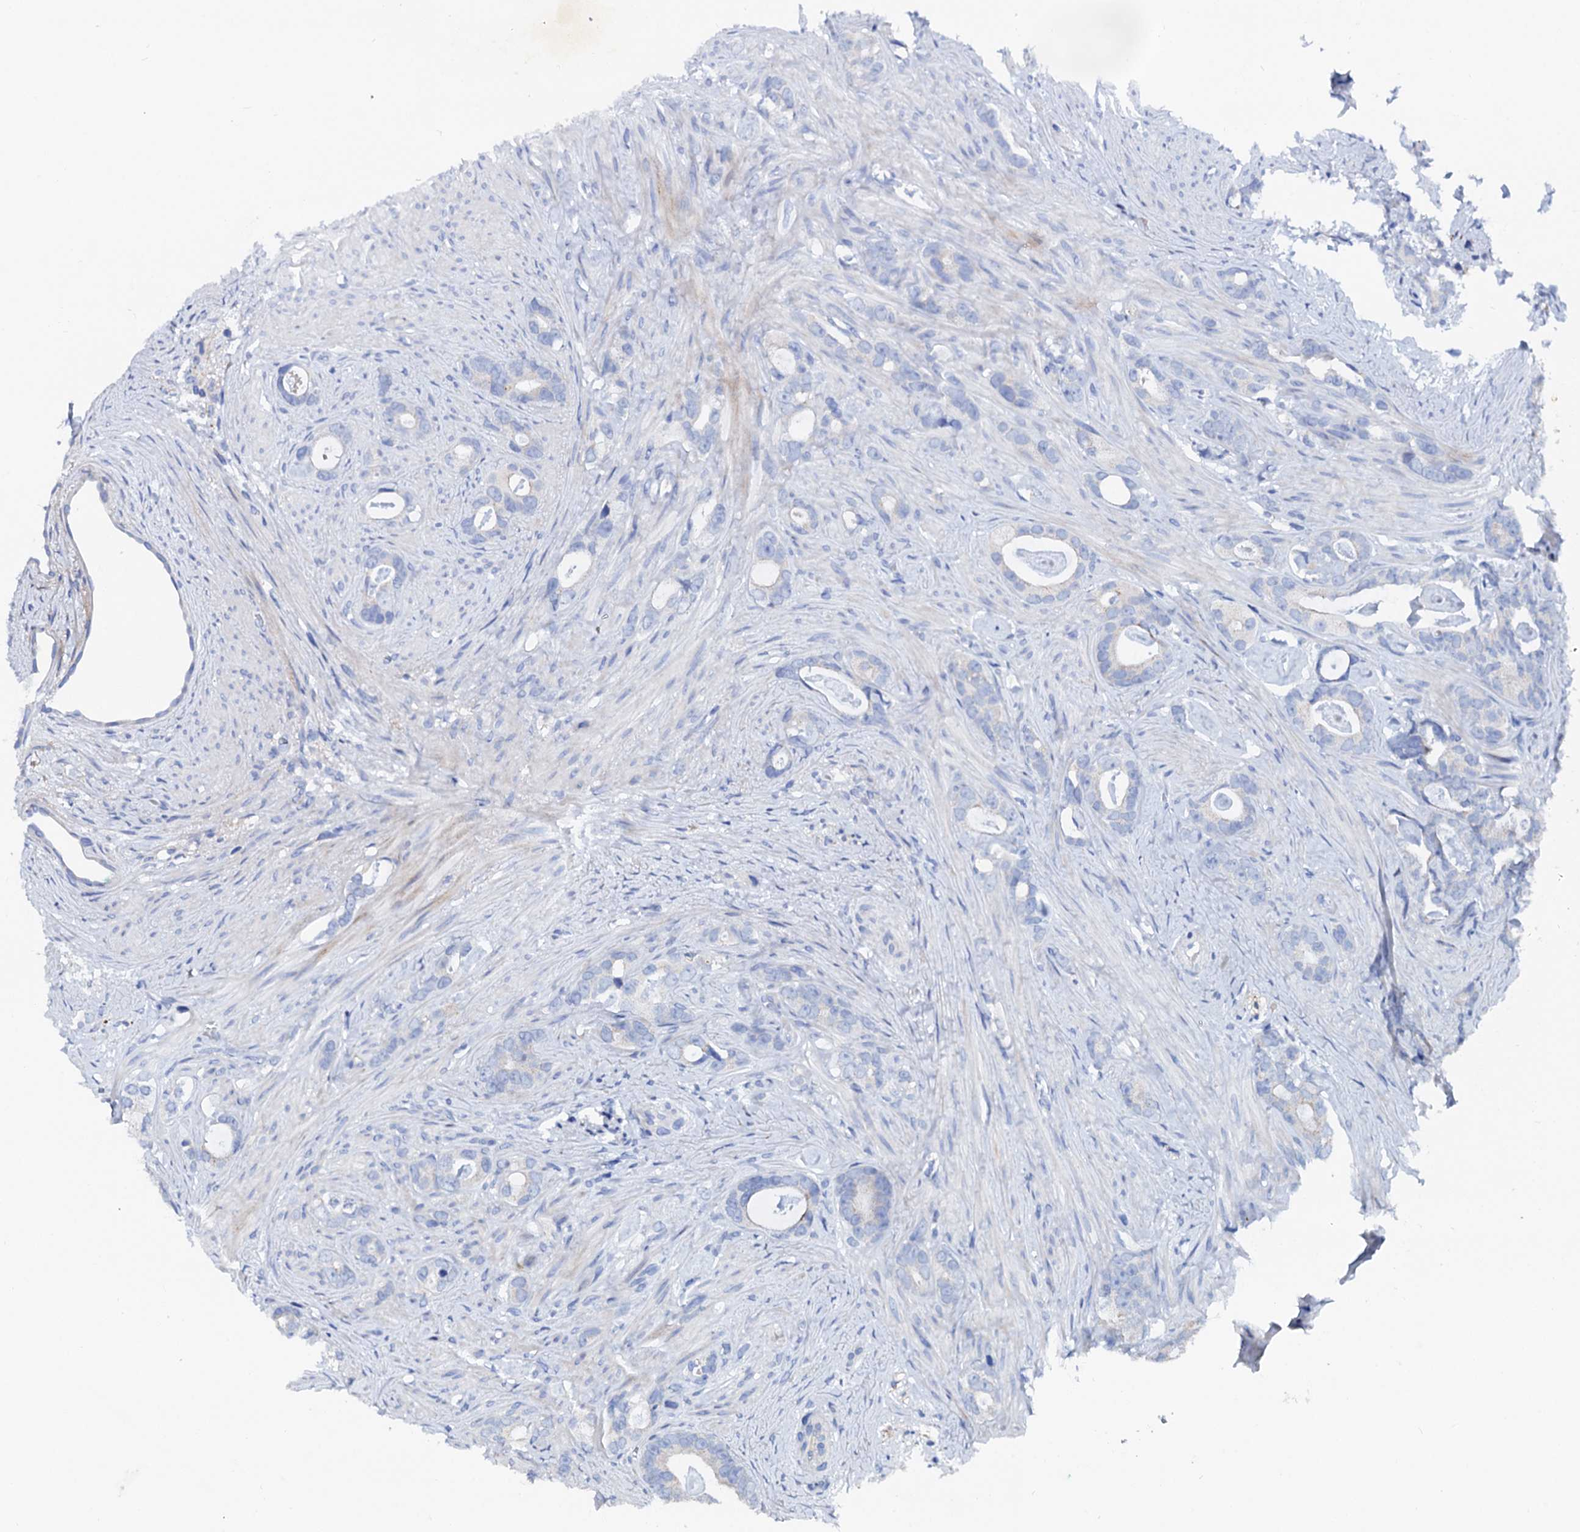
{"staining": {"intensity": "negative", "quantity": "none", "location": "none"}, "tissue": "prostate cancer", "cell_type": "Tumor cells", "image_type": "cancer", "snomed": [{"axis": "morphology", "description": "Adenocarcinoma, Low grade"}, {"axis": "topography", "description": "Prostate"}], "caption": "IHC image of prostate adenocarcinoma (low-grade) stained for a protein (brown), which shows no staining in tumor cells.", "gene": "SLC10A7", "patient": {"sex": "male", "age": 63}}